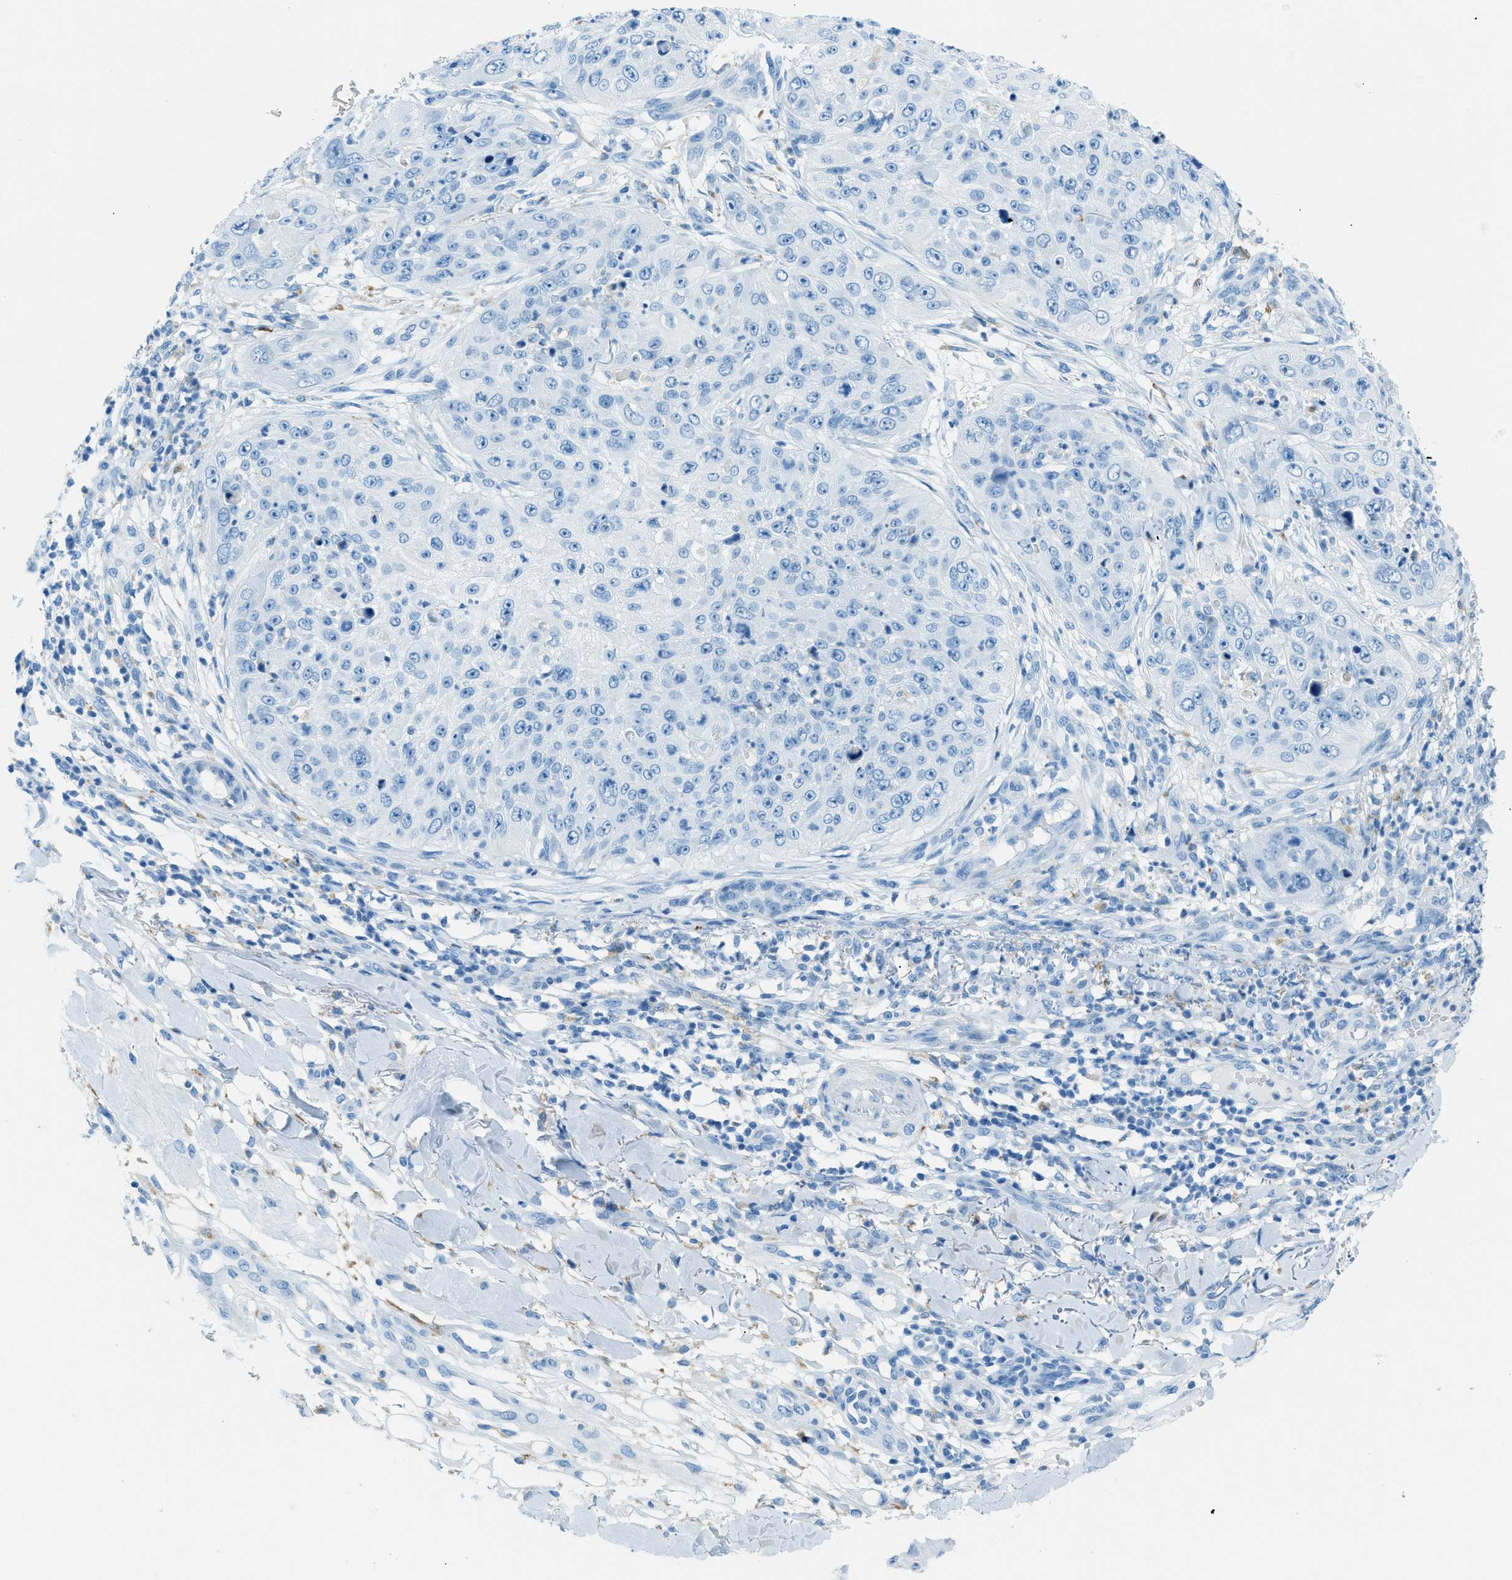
{"staining": {"intensity": "negative", "quantity": "none", "location": "none"}, "tissue": "skin cancer", "cell_type": "Tumor cells", "image_type": "cancer", "snomed": [{"axis": "morphology", "description": "Squamous cell carcinoma, NOS"}, {"axis": "topography", "description": "Skin"}], "caption": "DAB immunohistochemical staining of human skin cancer (squamous cell carcinoma) displays no significant positivity in tumor cells. Brightfield microscopy of immunohistochemistry stained with DAB (3,3'-diaminobenzidine) (brown) and hematoxylin (blue), captured at high magnification.", "gene": "C21orf62", "patient": {"sex": "female", "age": 80}}